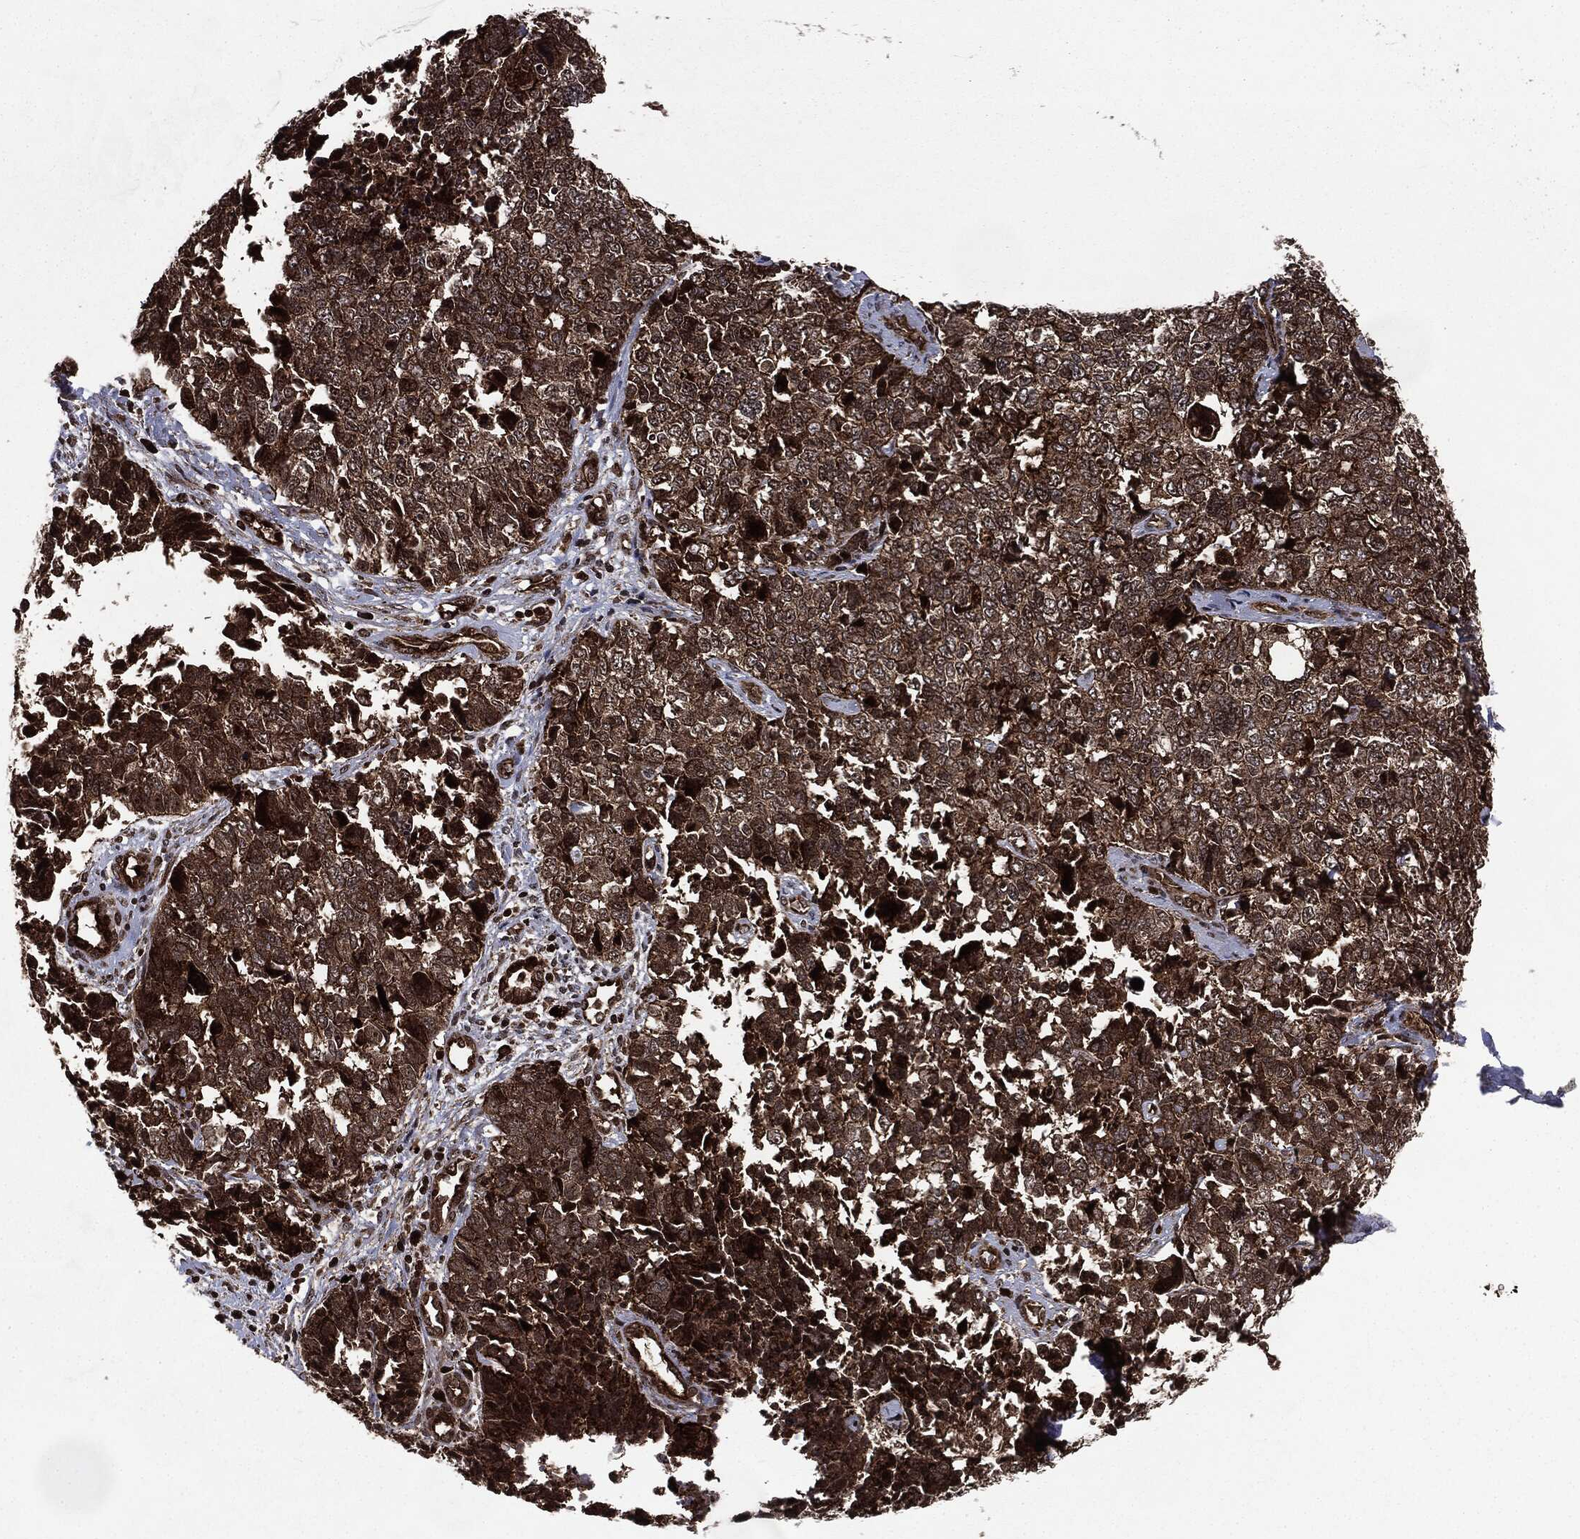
{"staining": {"intensity": "strong", "quantity": ">75%", "location": "cytoplasmic/membranous"}, "tissue": "cervical cancer", "cell_type": "Tumor cells", "image_type": "cancer", "snomed": [{"axis": "morphology", "description": "Squamous cell carcinoma, NOS"}, {"axis": "topography", "description": "Cervix"}], "caption": "Cervical squamous cell carcinoma tissue shows strong cytoplasmic/membranous expression in about >75% of tumor cells, visualized by immunohistochemistry.", "gene": "CARD6", "patient": {"sex": "female", "age": 63}}